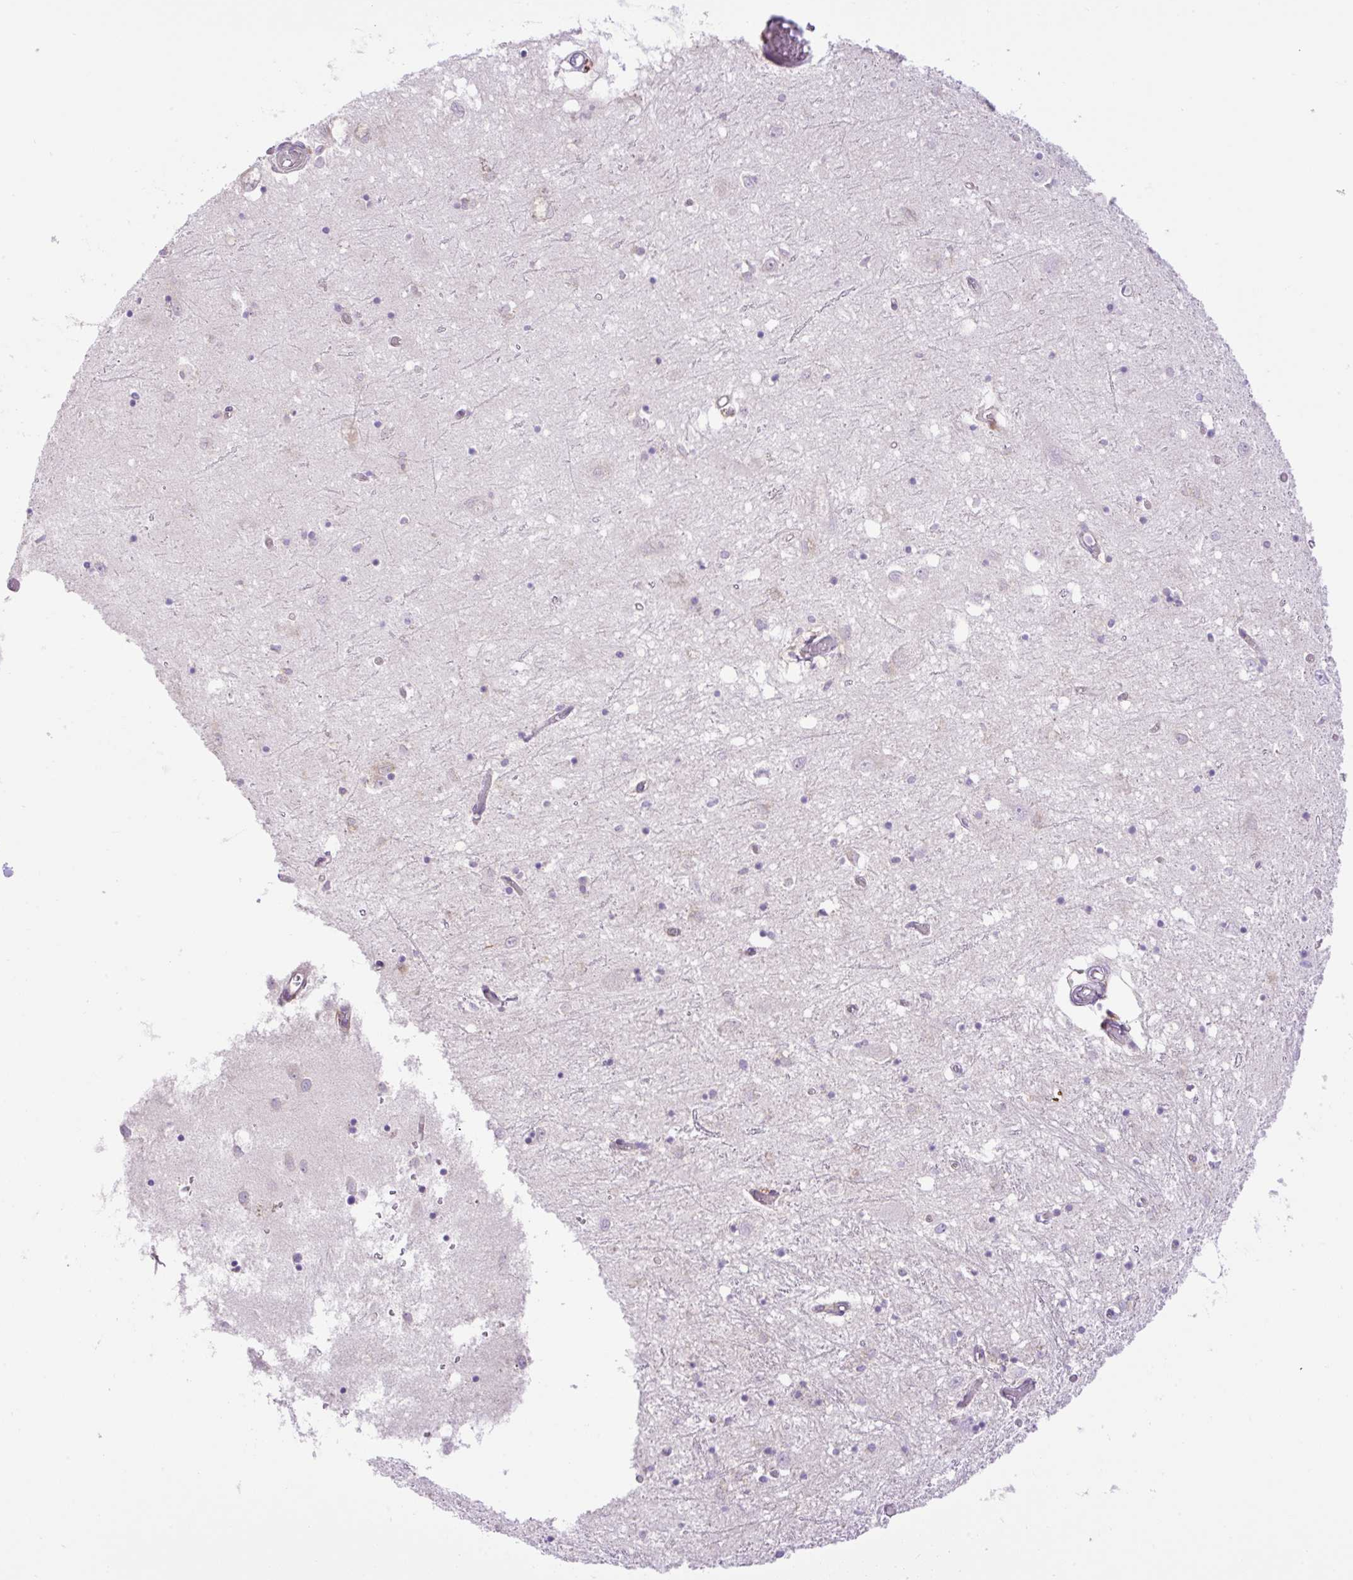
{"staining": {"intensity": "negative", "quantity": "none", "location": "none"}, "tissue": "caudate", "cell_type": "Glial cells", "image_type": "normal", "snomed": [{"axis": "morphology", "description": "Normal tissue, NOS"}, {"axis": "topography", "description": "Lateral ventricle wall"}], "caption": "DAB immunohistochemical staining of normal human caudate demonstrates no significant staining in glial cells. (Brightfield microscopy of DAB immunohistochemistry (IHC) at high magnification).", "gene": "POFUT1", "patient": {"sex": "male", "age": 70}}